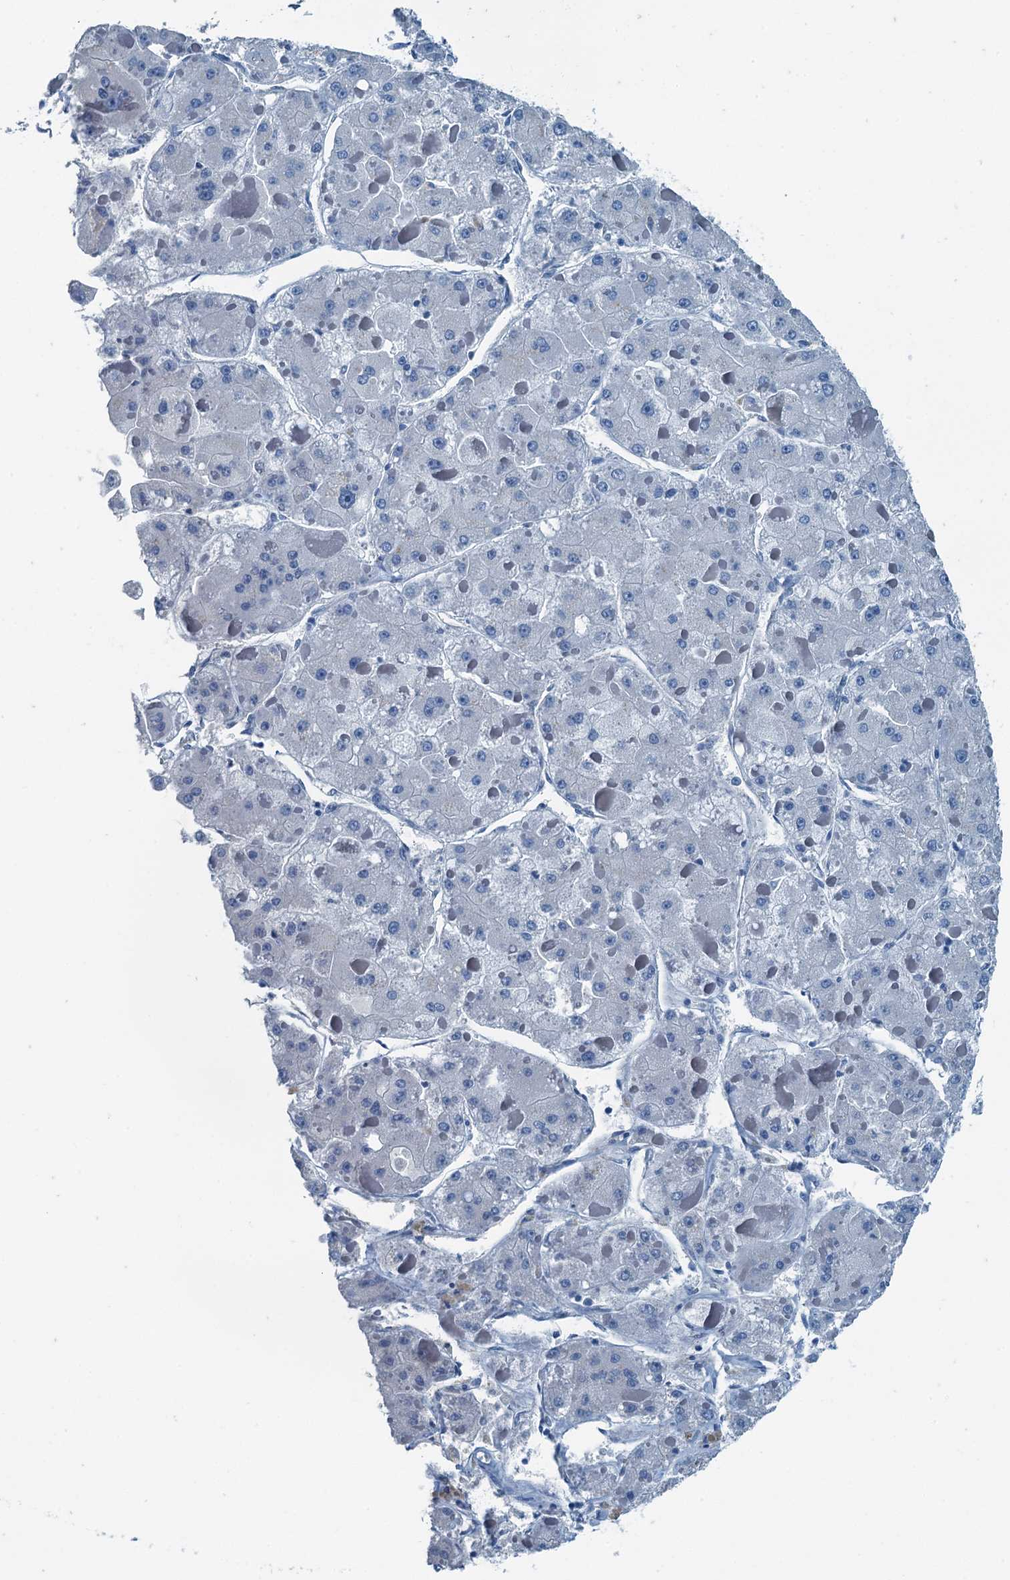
{"staining": {"intensity": "negative", "quantity": "none", "location": "none"}, "tissue": "liver cancer", "cell_type": "Tumor cells", "image_type": "cancer", "snomed": [{"axis": "morphology", "description": "Carcinoma, Hepatocellular, NOS"}, {"axis": "topography", "description": "Liver"}], "caption": "Micrograph shows no protein positivity in tumor cells of liver cancer tissue. (DAB immunohistochemistry (IHC) with hematoxylin counter stain).", "gene": "GFOD2", "patient": {"sex": "female", "age": 73}}